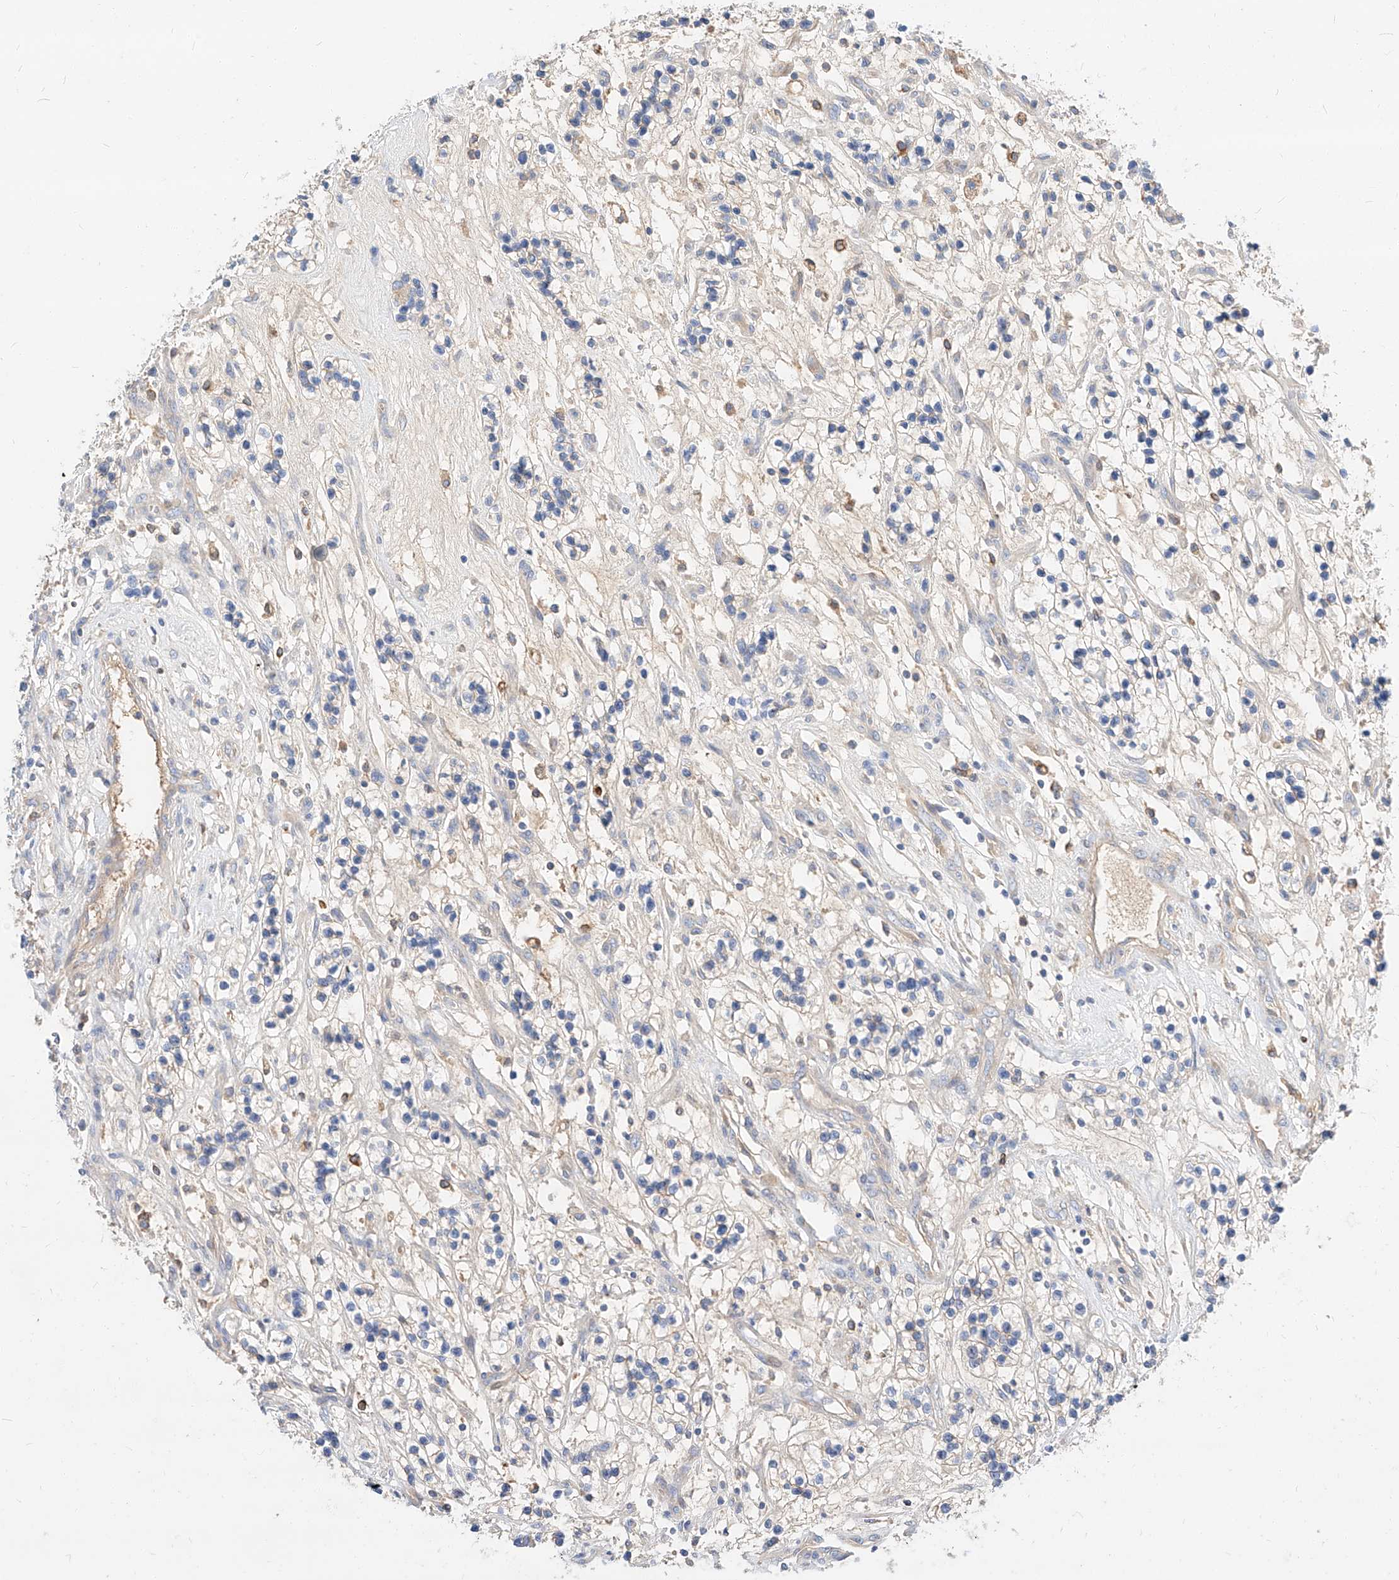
{"staining": {"intensity": "weak", "quantity": "<25%", "location": "cytoplasmic/membranous"}, "tissue": "renal cancer", "cell_type": "Tumor cells", "image_type": "cancer", "snomed": [{"axis": "morphology", "description": "Adenocarcinoma, NOS"}, {"axis": "topography", "description": "Kidney"}], "caption": "Tumor cells show no significant staining in renal adenocarcinoma.", "gene": "MAP7", "patient": {"sex": "female", "age": 57}}